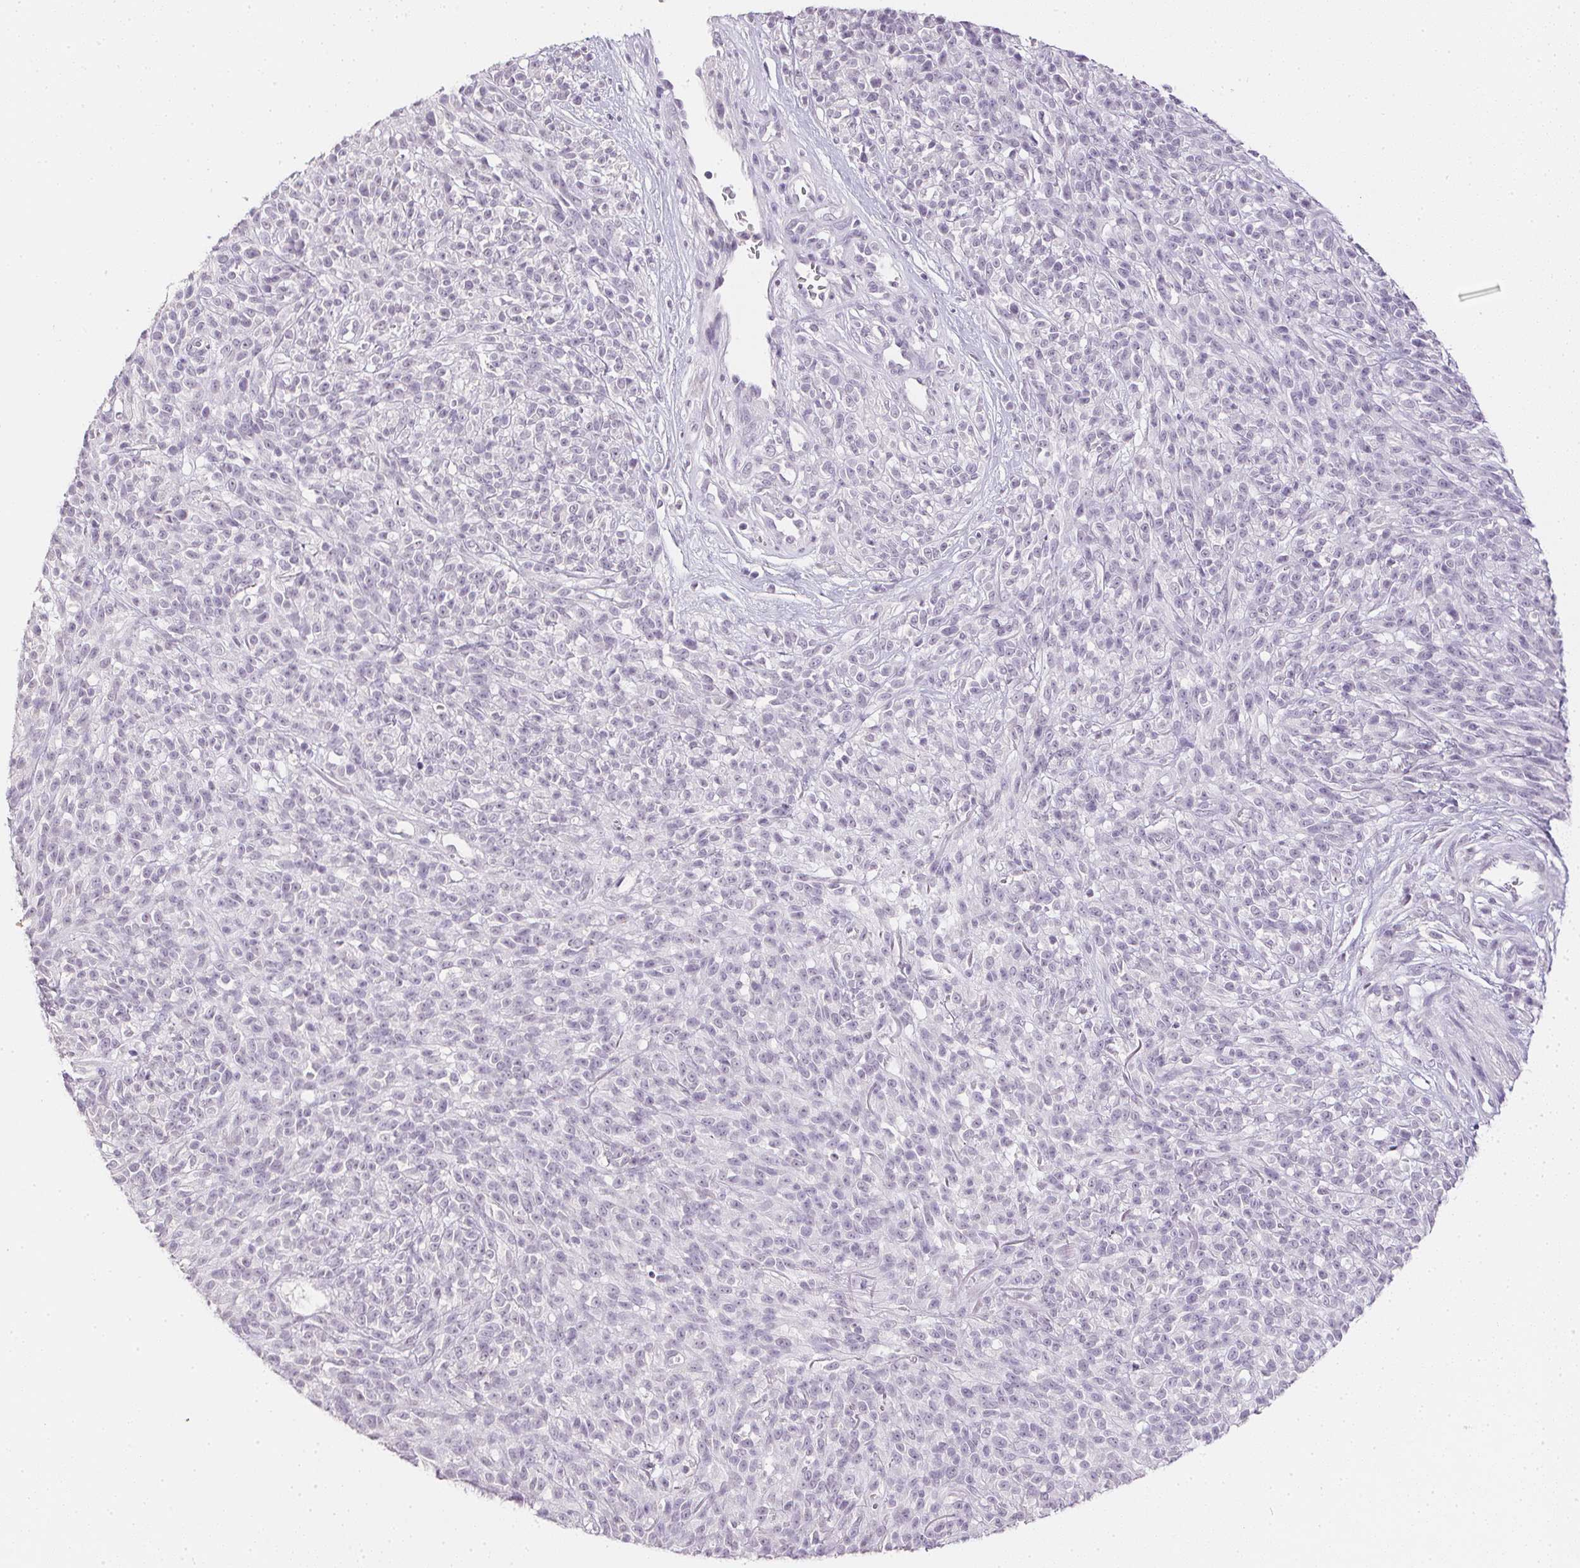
{"staining": {"intensity": "negative", "quantity": "none", "location": "none"}, "tissue": "melanoma", "cell_type": "Tumor cells", "image_type": "cancer", "snomed": [{"axis": "morphology", "description": "Malignant melanoma, NOS"}, {"axis": "topography", "description": "Skin"}, {"axis": "topography", "description": "Skin of trunk"}], "caption": "High magnification brightfield microscopy of melanoma stained with DAB (brown) and counterstained with hematoxylin (blue): tumor cells show no significant staining.", "gene": "PPY", "patient": {"sex": "male", "age": 74}}